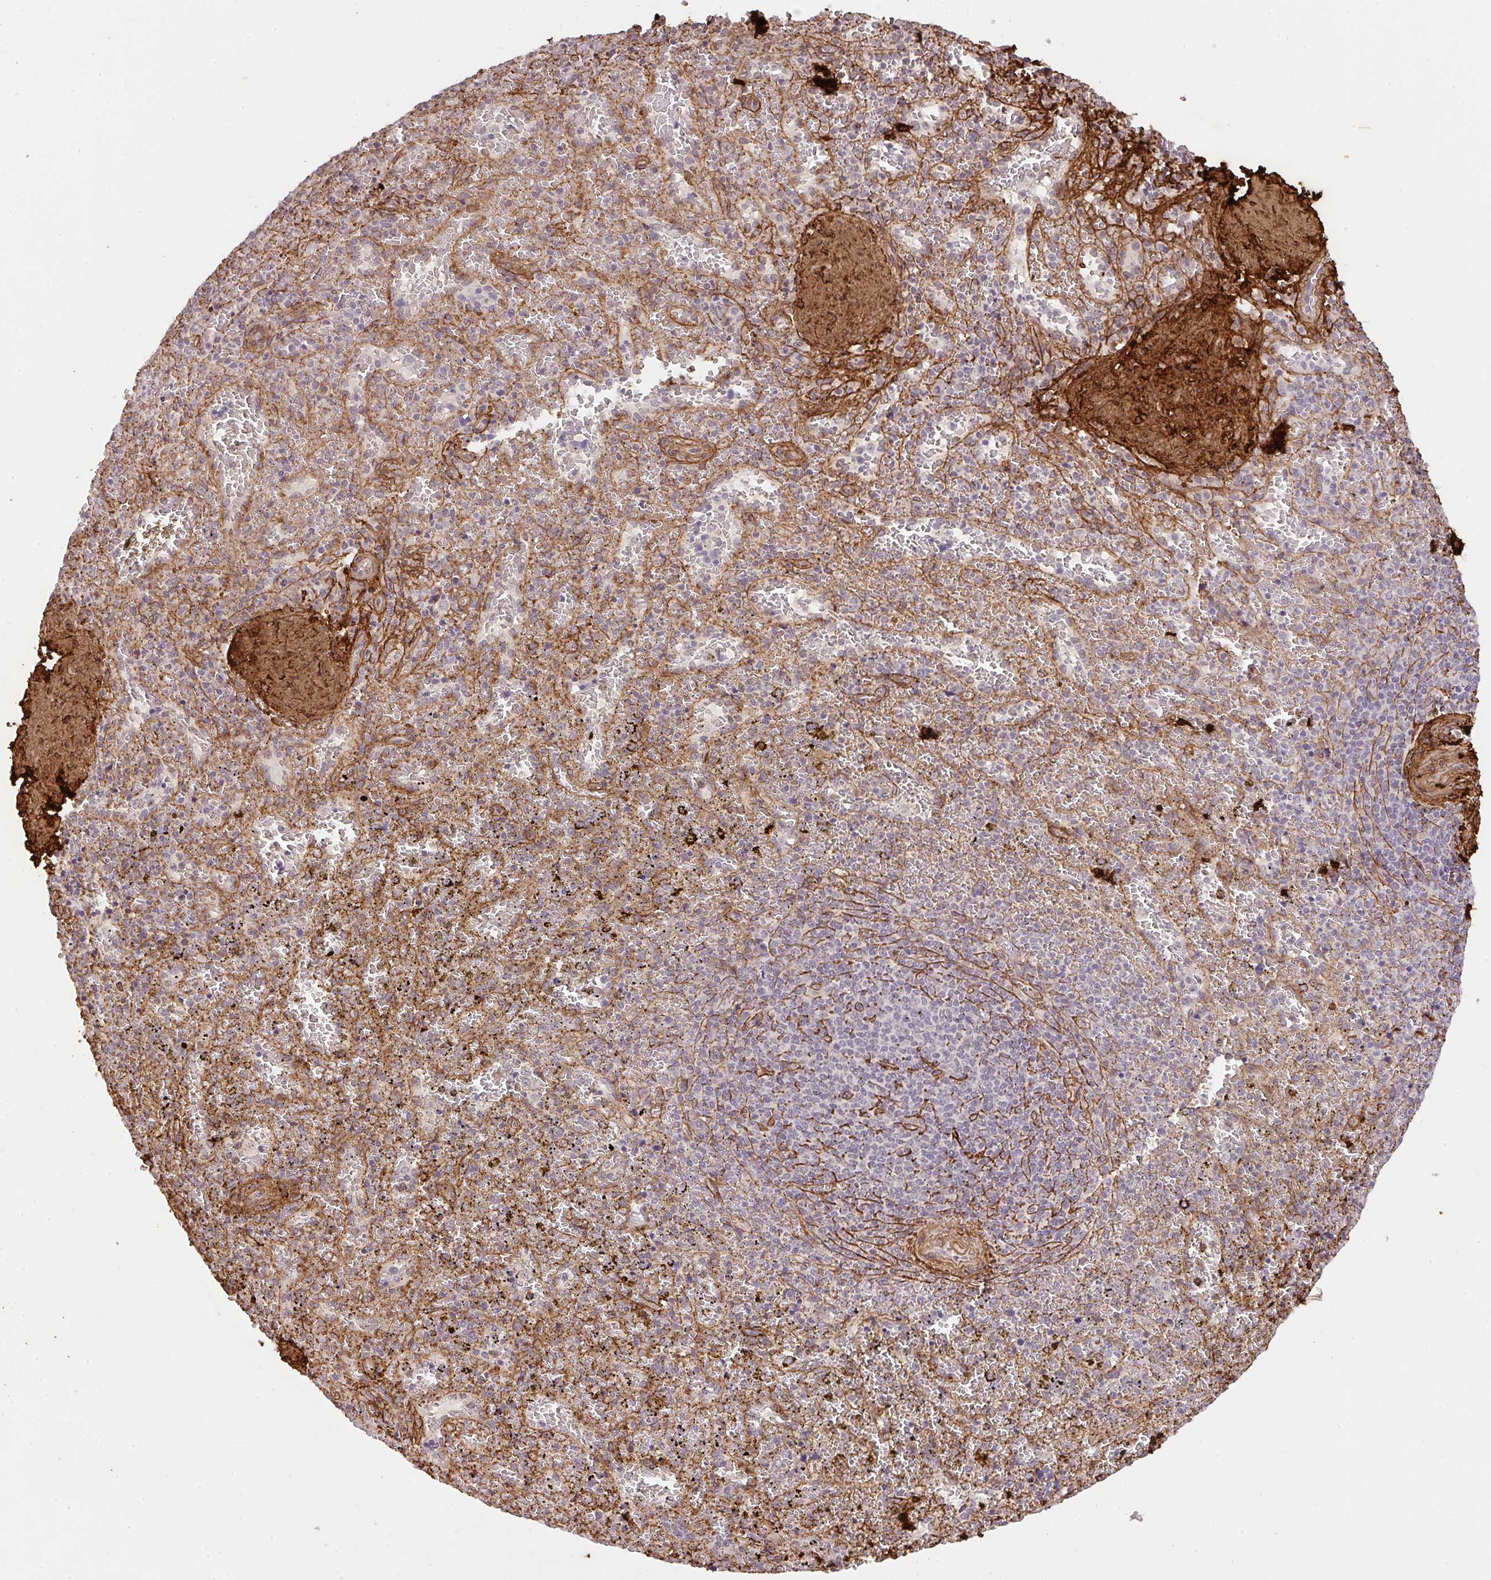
{"staining": {"intensity": "strong", "quantity": "<25%", "location": "cytoplasmic/membranous"}, "tissue": "spleen", "cell_type": "Cells in red pulp", "image_type": "normal", "snomed": [{"axis": "morphology", "description": "Normal tissue, NOS"}, {"axis": "topography", "description": "Spleen"}], "caption": "Immunohistochemical staining of normal human spleen demonstrates <25% levels of strong cytoplasmic/membranous protein positivity in approximately <25% of cells in red pulp. (brown staining indicates protein expression, while blue staining denotes nuclei).", "gene": "COL3A1", "patient": {"sex": "female", "age": 50}}